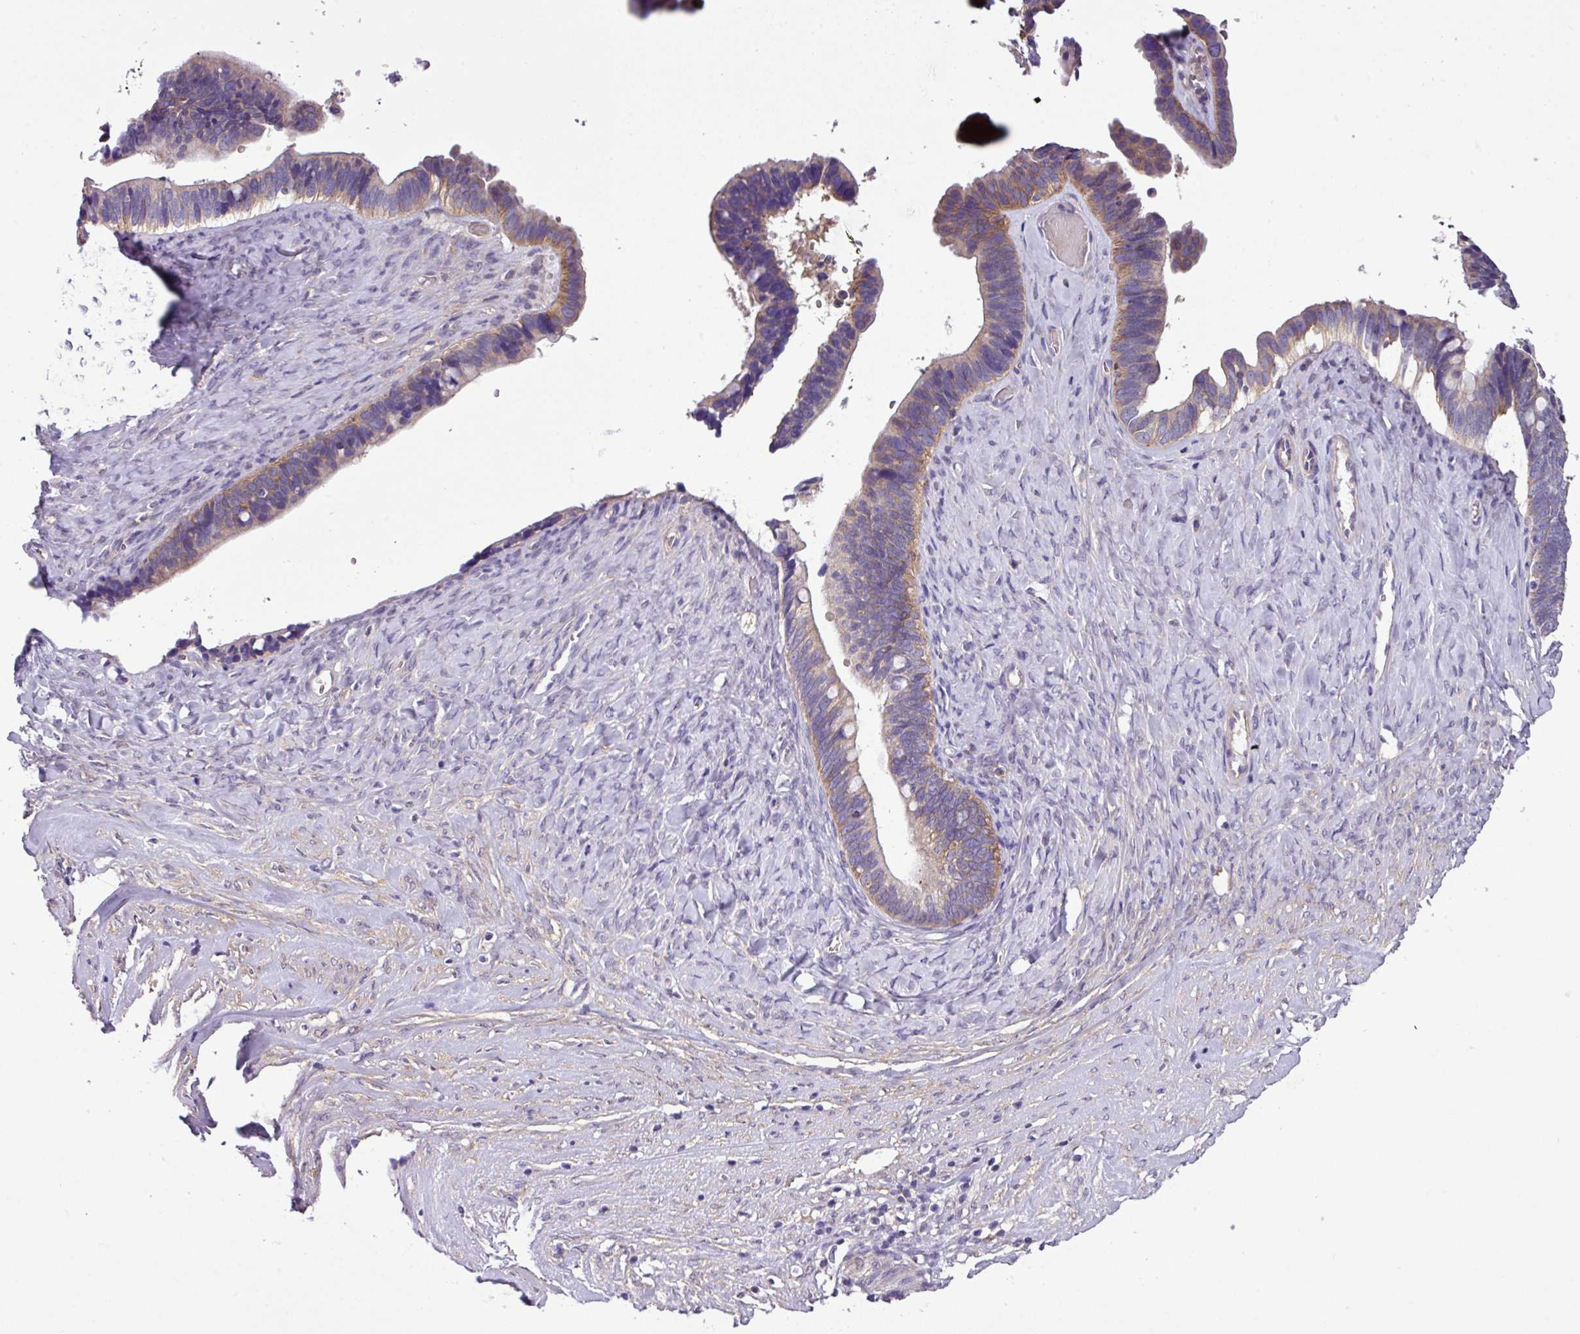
{"staining": {"intensity": "weak", "quantity": "25%-75%", "location": "cytoplasmic/membranous"}, "tissue": "ovarian cancer", "cell_type": "Tumor cells", "image_type": "cancer", "snomed": [{"axis": "morphology", "description": "Cystadenocarcinoma, serous, NOS"}, {"axis": "topography", "description": "Ovary"}], "caption": "Weak cytoplasmic/membranous positivity for a protein is present in approximately 25%-75% of tumor cells of serous cystadenocarcinoma (ovarian) using IHC.", "gene": "SLC23A2", "patient": {"sex": "female", "age": 56}}